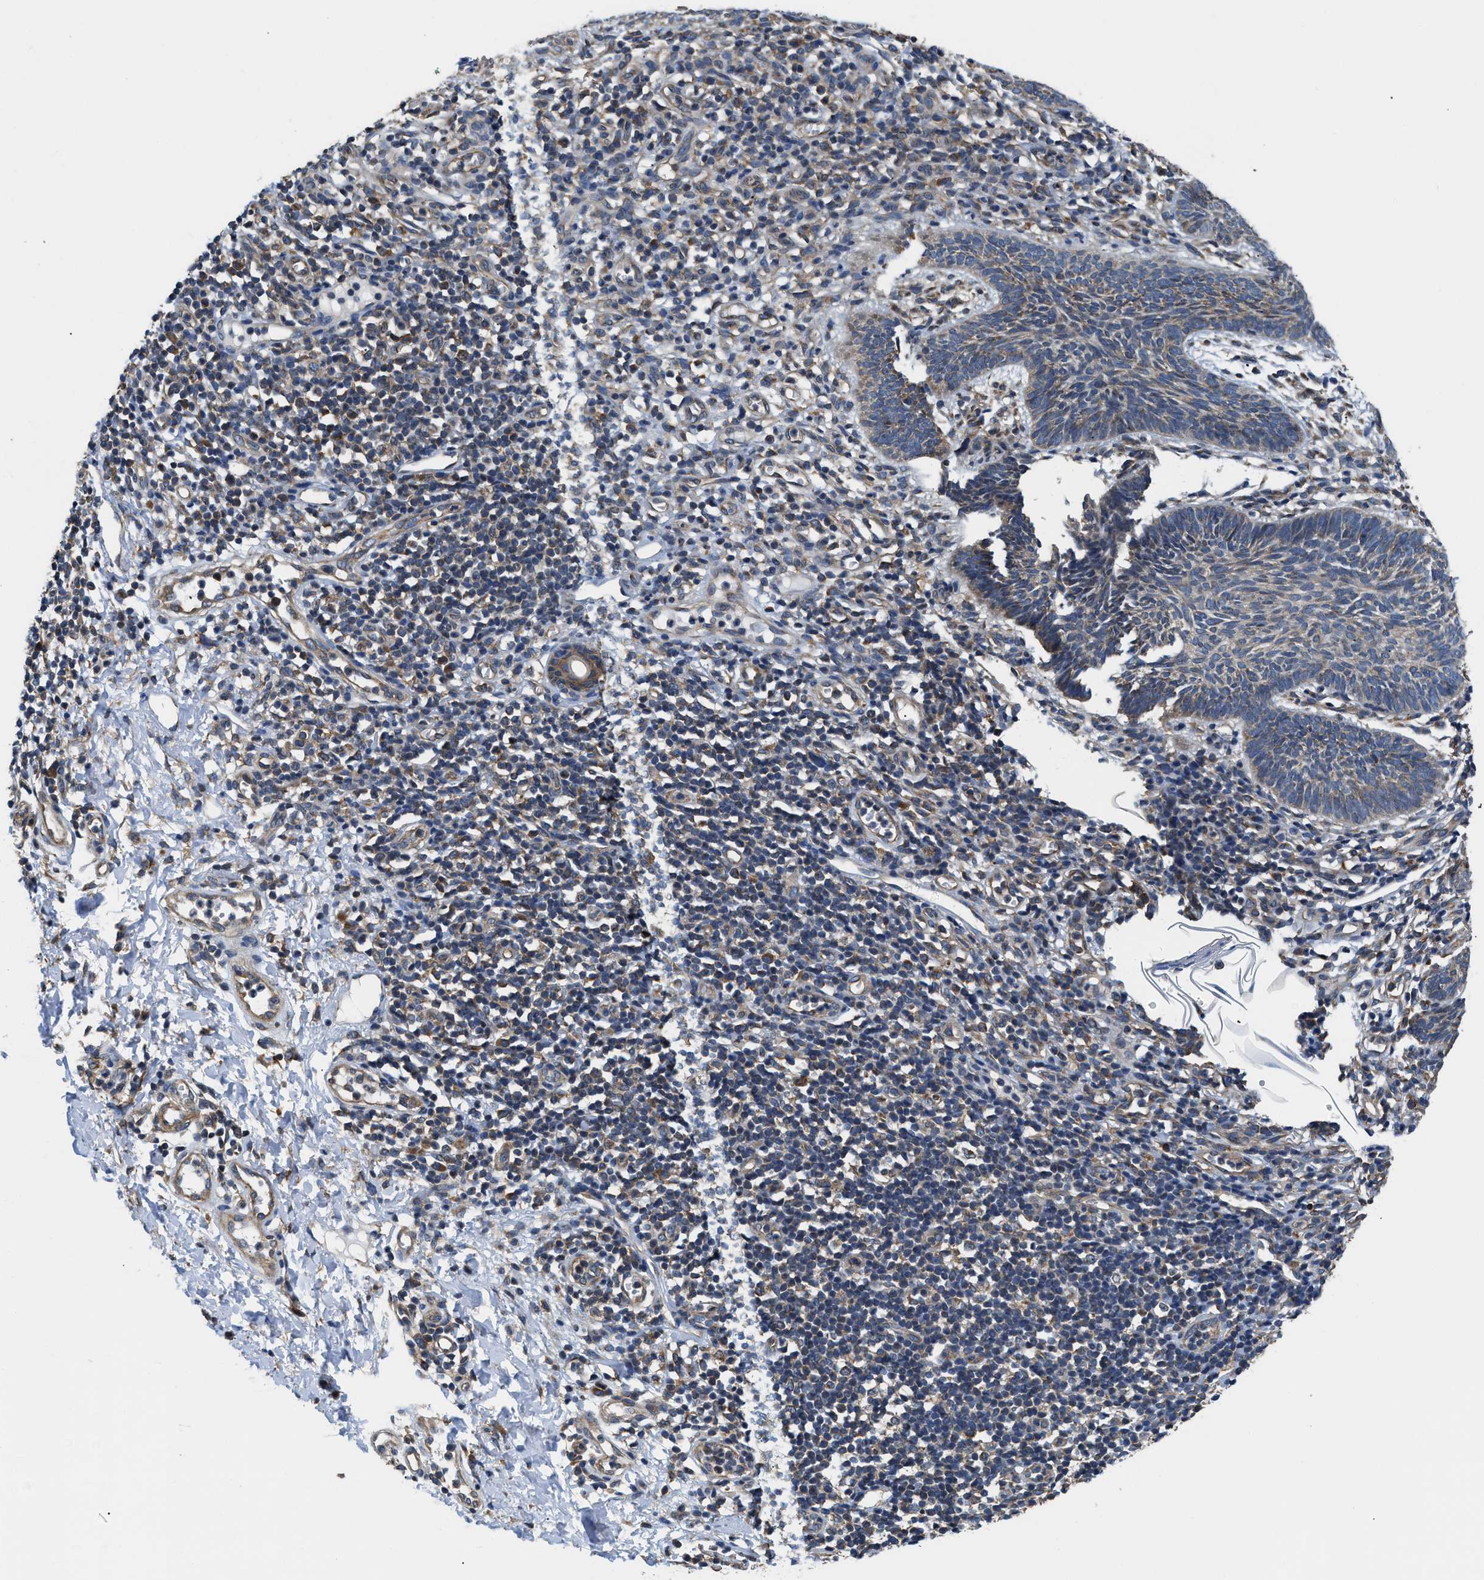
{"staining": {"intensity": "weak", "quantity": "25%-75%", "location": "cytoplasmic/membranous"}, "tissue": "skin cancer", "cell_type": "Tumor cells", "image_type": "cancer", "snomed": [{"axis": "morphology", "description": "Basal cell carcinoma"}, {"axis": "topography", "description": "Skin"}], "caption": "Immunohistochemistry staining of skin cancer (basal cell carcinoma), which displays low levels of weak cytoplasmic/membranous staining in approximately 25%-75% of tumor cells indicating weak cytoplasmic/membranous protein staining. The staining was performed using DAB (3,3'-diaminobenzidine) (brown) for protein detection and nuclei were counterstained in hematoxylin (blue).", "gene": "CEP128", "patient": {"sex": "male", "age": 60}}